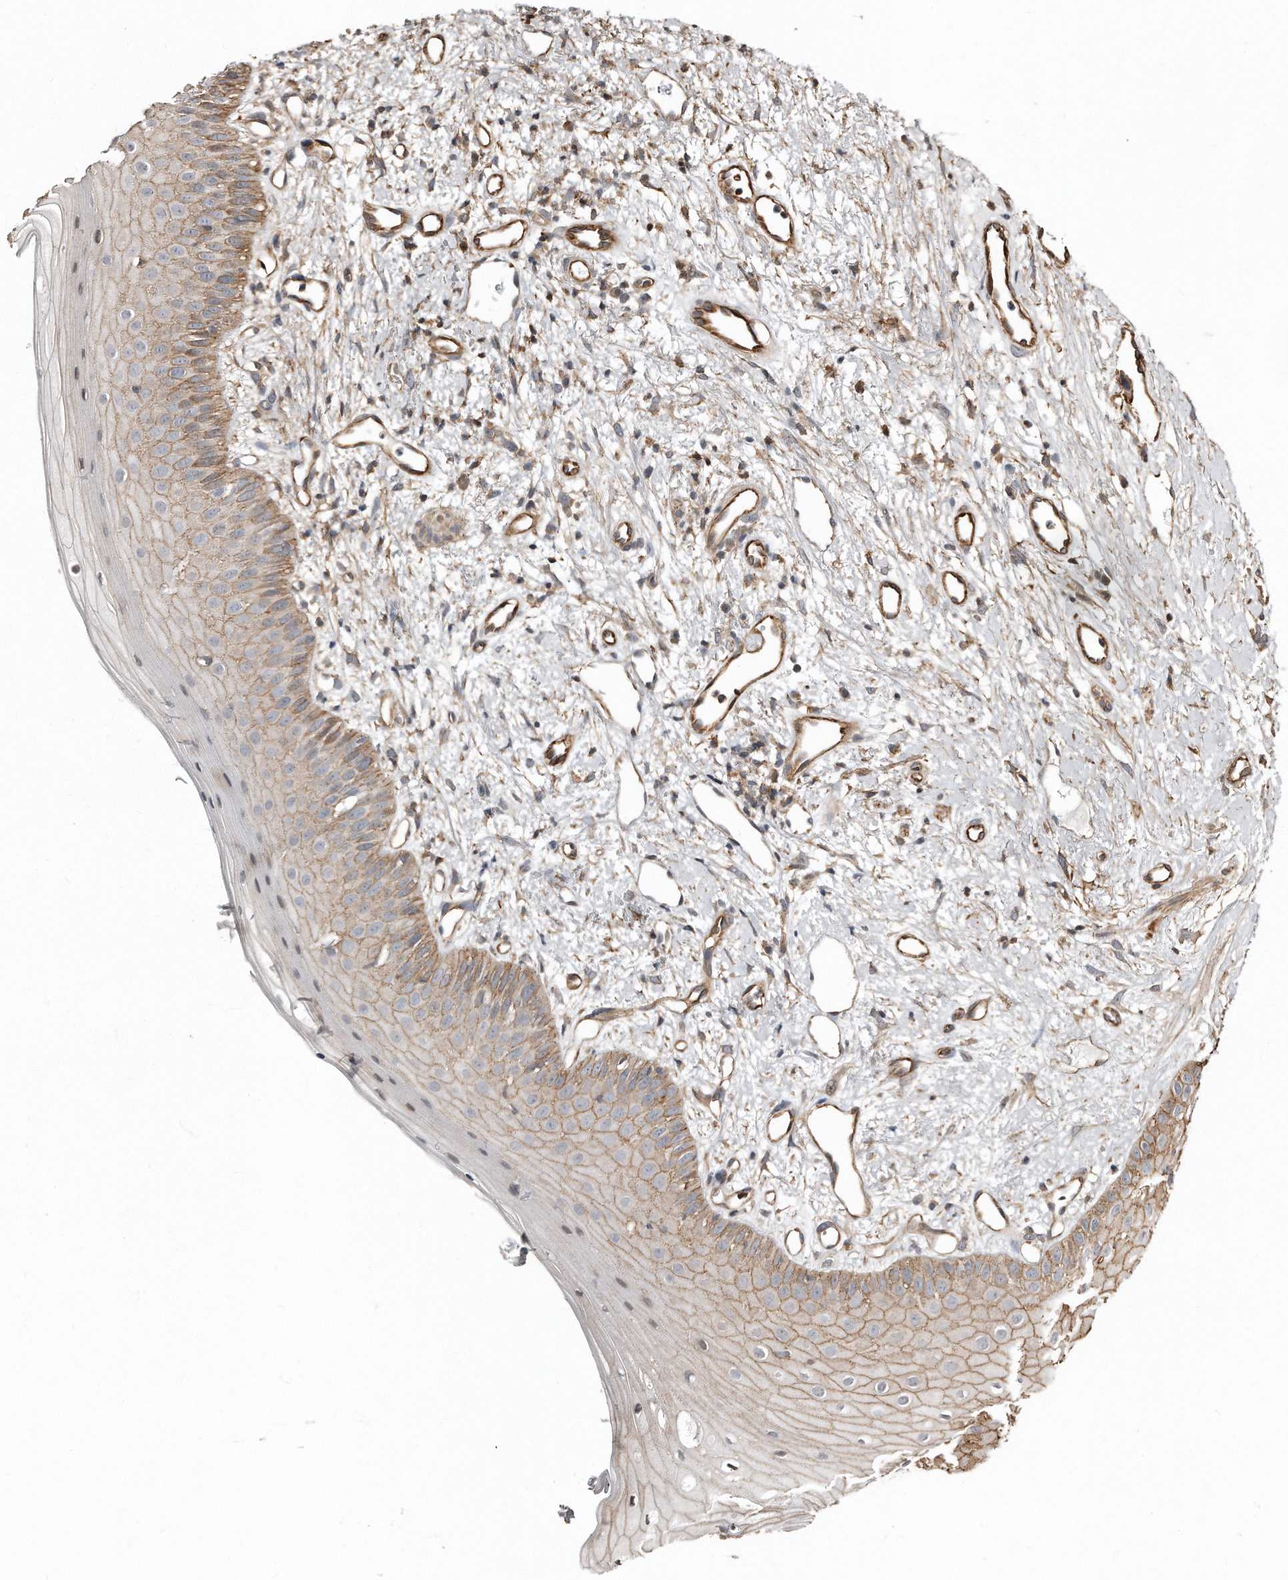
{"staining": {"intensity": "strong", "quantity": ">75%", "location": "cytoplasmic/membranous"}, "tissue": "oral mucosa", "cell_type": "Squamous epithelial cells", "image_type": "normal", "snomed": [{"axis": "morphology", "description": "Normal tissue, NOS"}, {"axis": "topography", "description": "Oral tissue"}], "caption": "This micrograph displays IHC staining of unremarkable human oral mucosa, with high strong cytoplasmic/membranous expression in approximately >75% of squamous epithelial cells.", "gene": "SNAP47", "patient": {"sex": "female", "age": 63}}